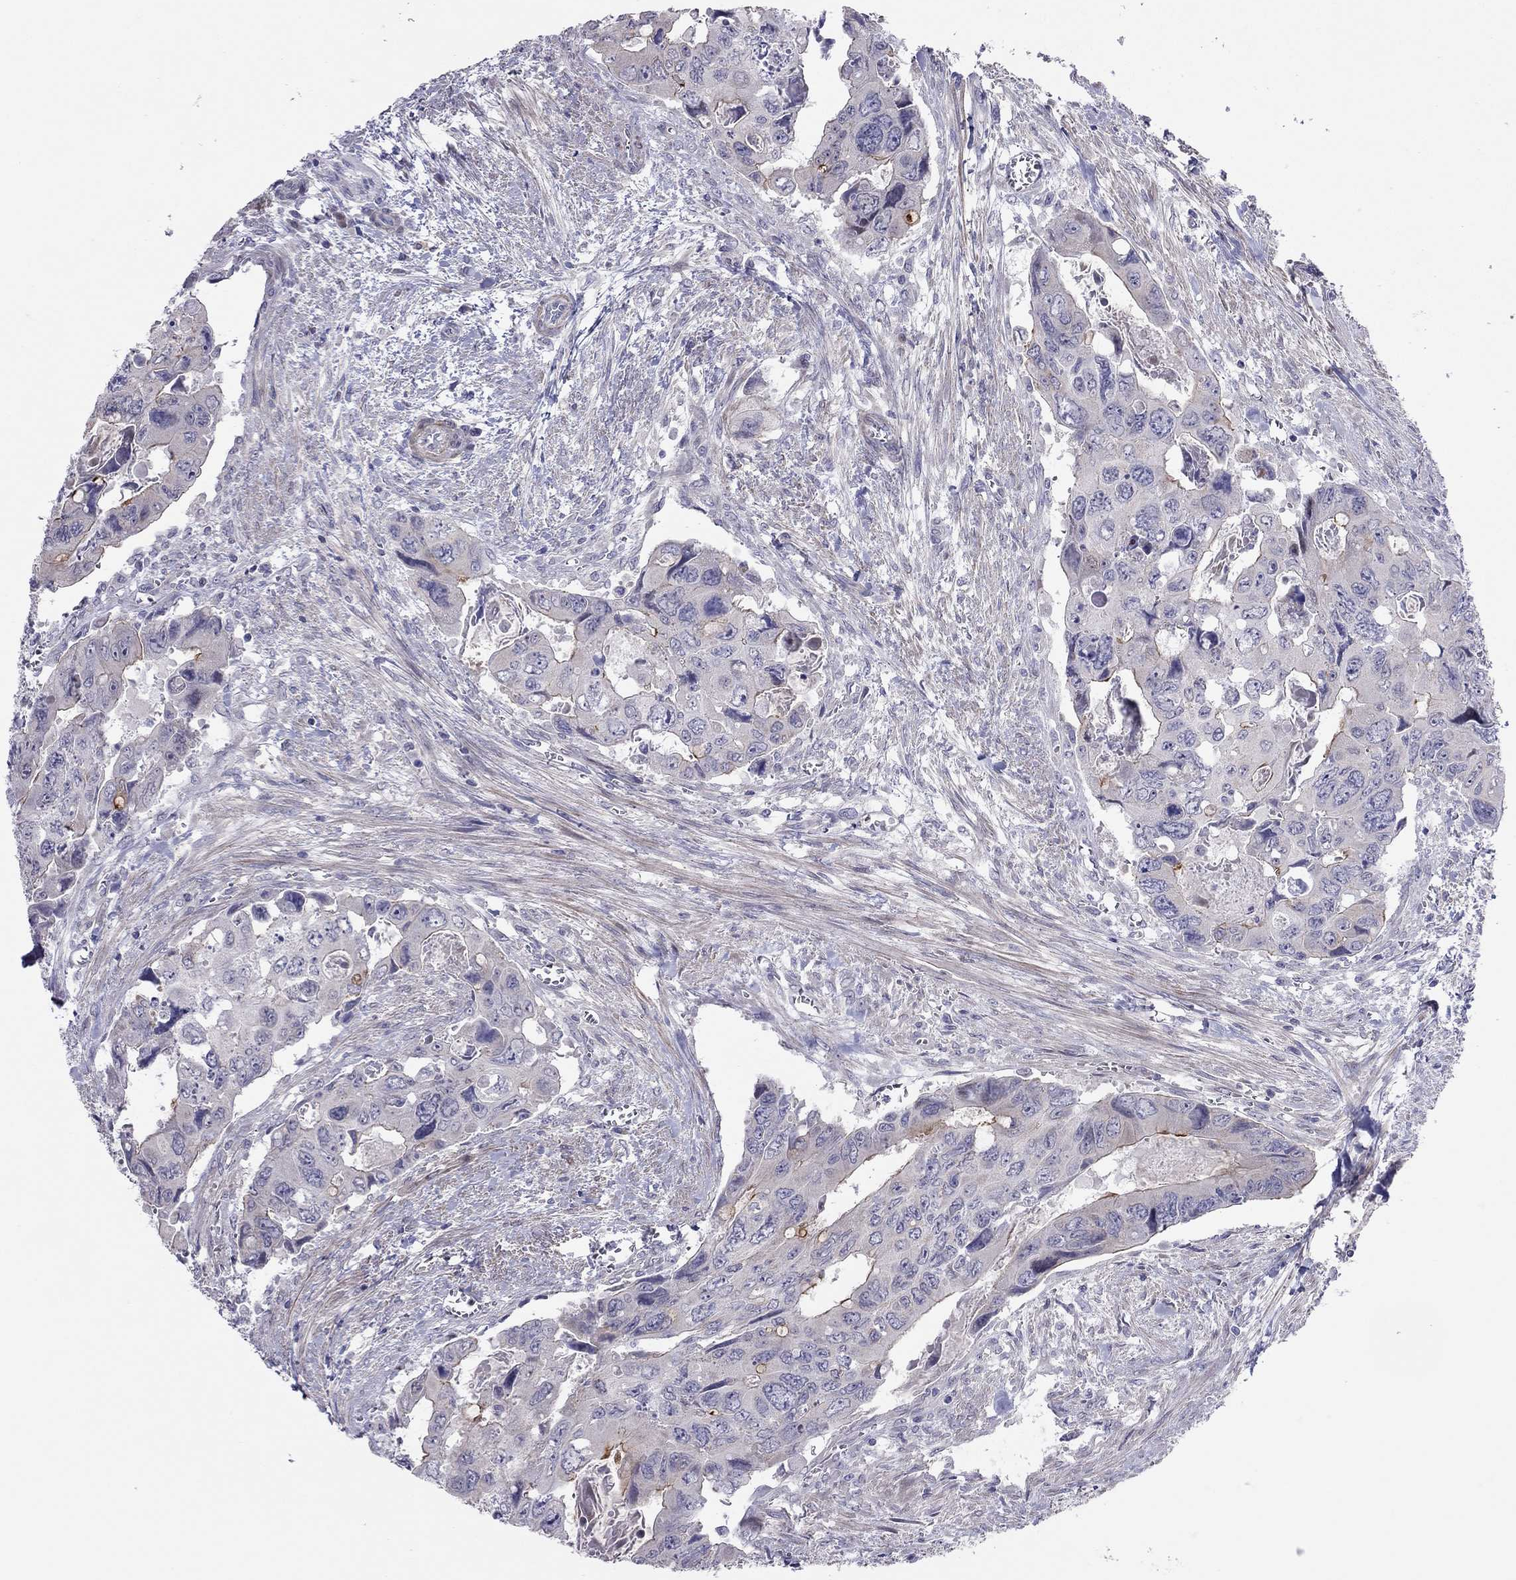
{"staining": {"intensity": "strong", "quantity": "<25%", "location": "cytoplasmic/membranous"}, "tissue": "colorectal cancer", "cell_type": "Tumor cells", "image_type": "cancer", "snomed": [{"axis": "morphology", "description": "Adenocarcinoma, NOS"}, {"axis": "topography", "description": "Rectum"}], "caption": "Immunohistochemistry (DAB) staining of human colorectal adenocarcinoma reveals strong cytoplasmic/membranous protein expression in about <25% of tumor cells. The staining was performed using DAB (3,3'-diaminobenzidine) to visualize the protein expression in brown, while the nuclei were stained in blue with hematoxylin (Magnification: 20x).", "gene": "SYTL2", "patient": {"sex": "male", "age": 62}}